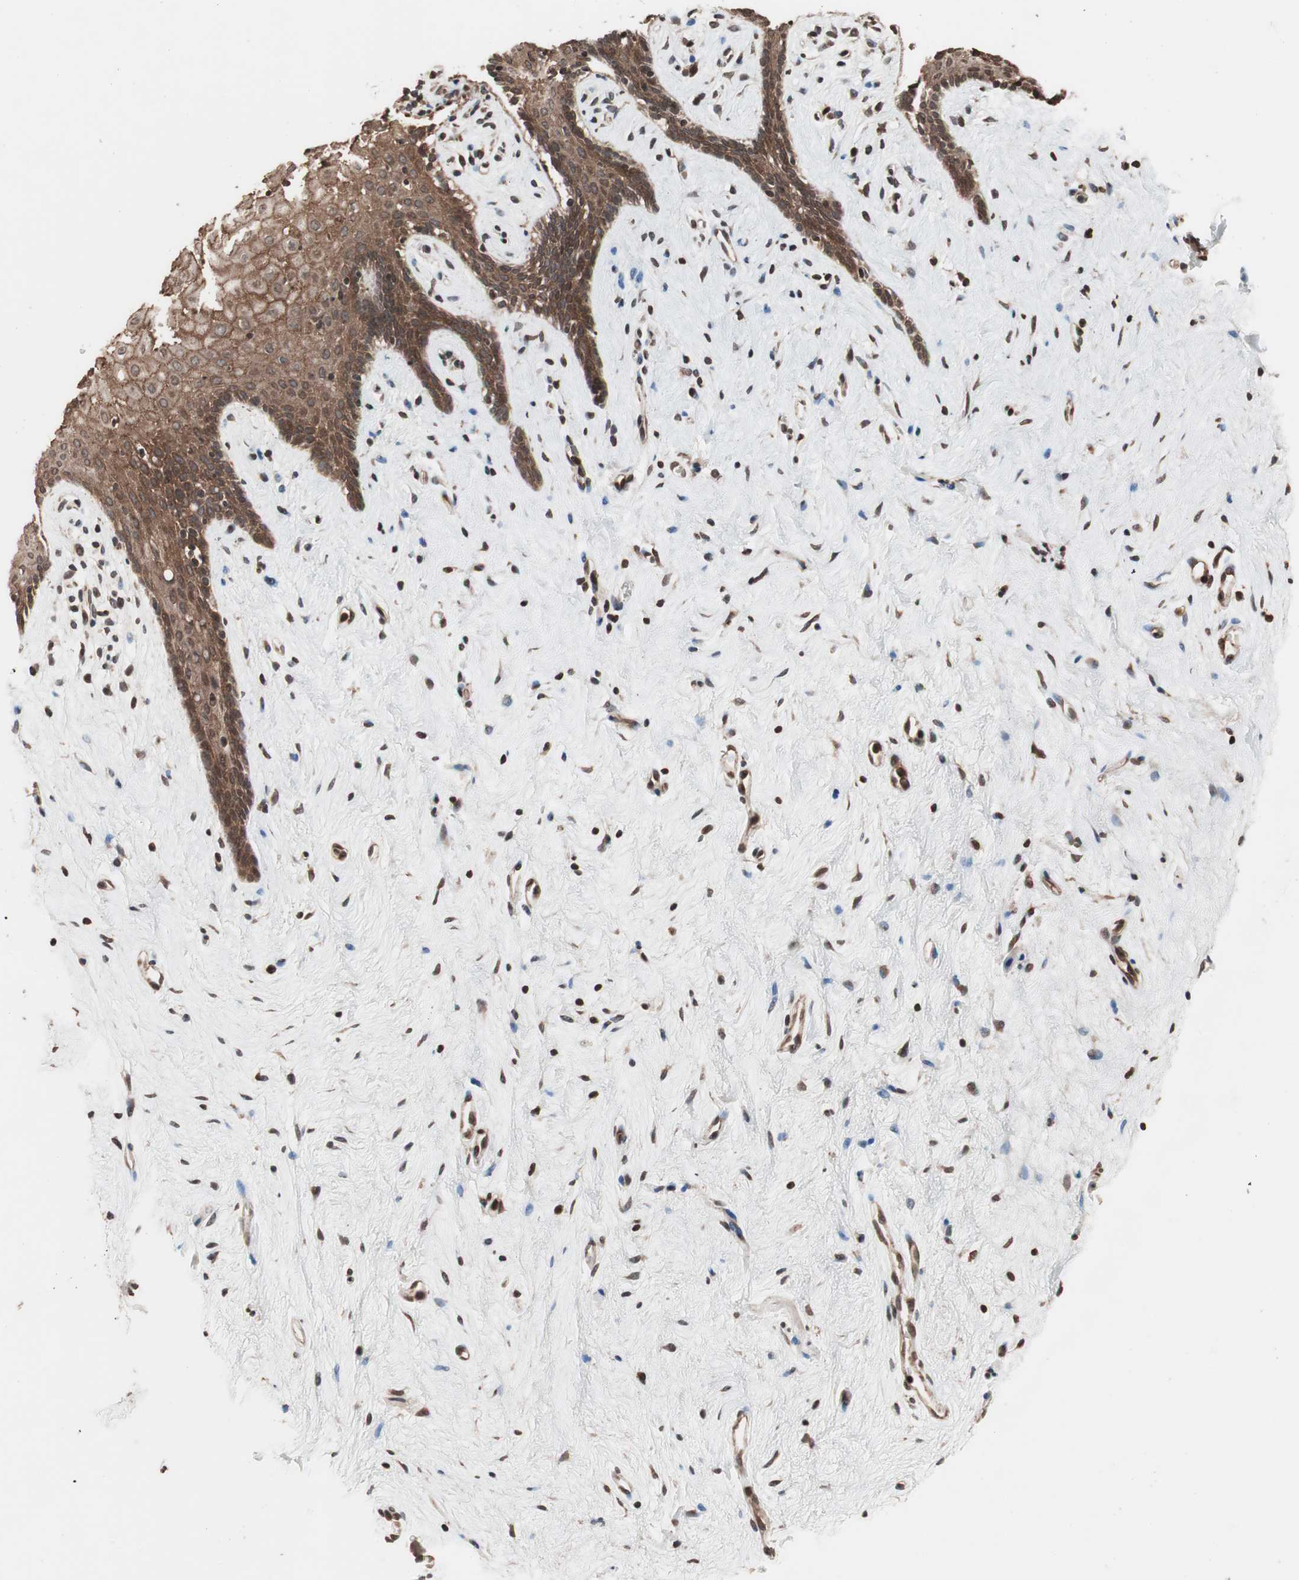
{"staining": {"intensity": "moderate", "quantity": ">75%", "location": "cytoplasmic/membranous"}, "tissue": "vagina", "cell_type": "Squamous epithelial cells", "image_type": "normal", "snomed": [{"axis": "morphology", "description": "Normal tissue, NOS"}, {"axis": "topography", "description": "Vagina"}], "caption": "Protein staining by immunohistochemistry (IHC) demonstrates moderate cytoplasmic/membranous staining in about >75% of squamous epithelial cells in unremarkable vagina.", "gene": "ZFC3H1", "patient": {"sex": "female", "age": 44}}